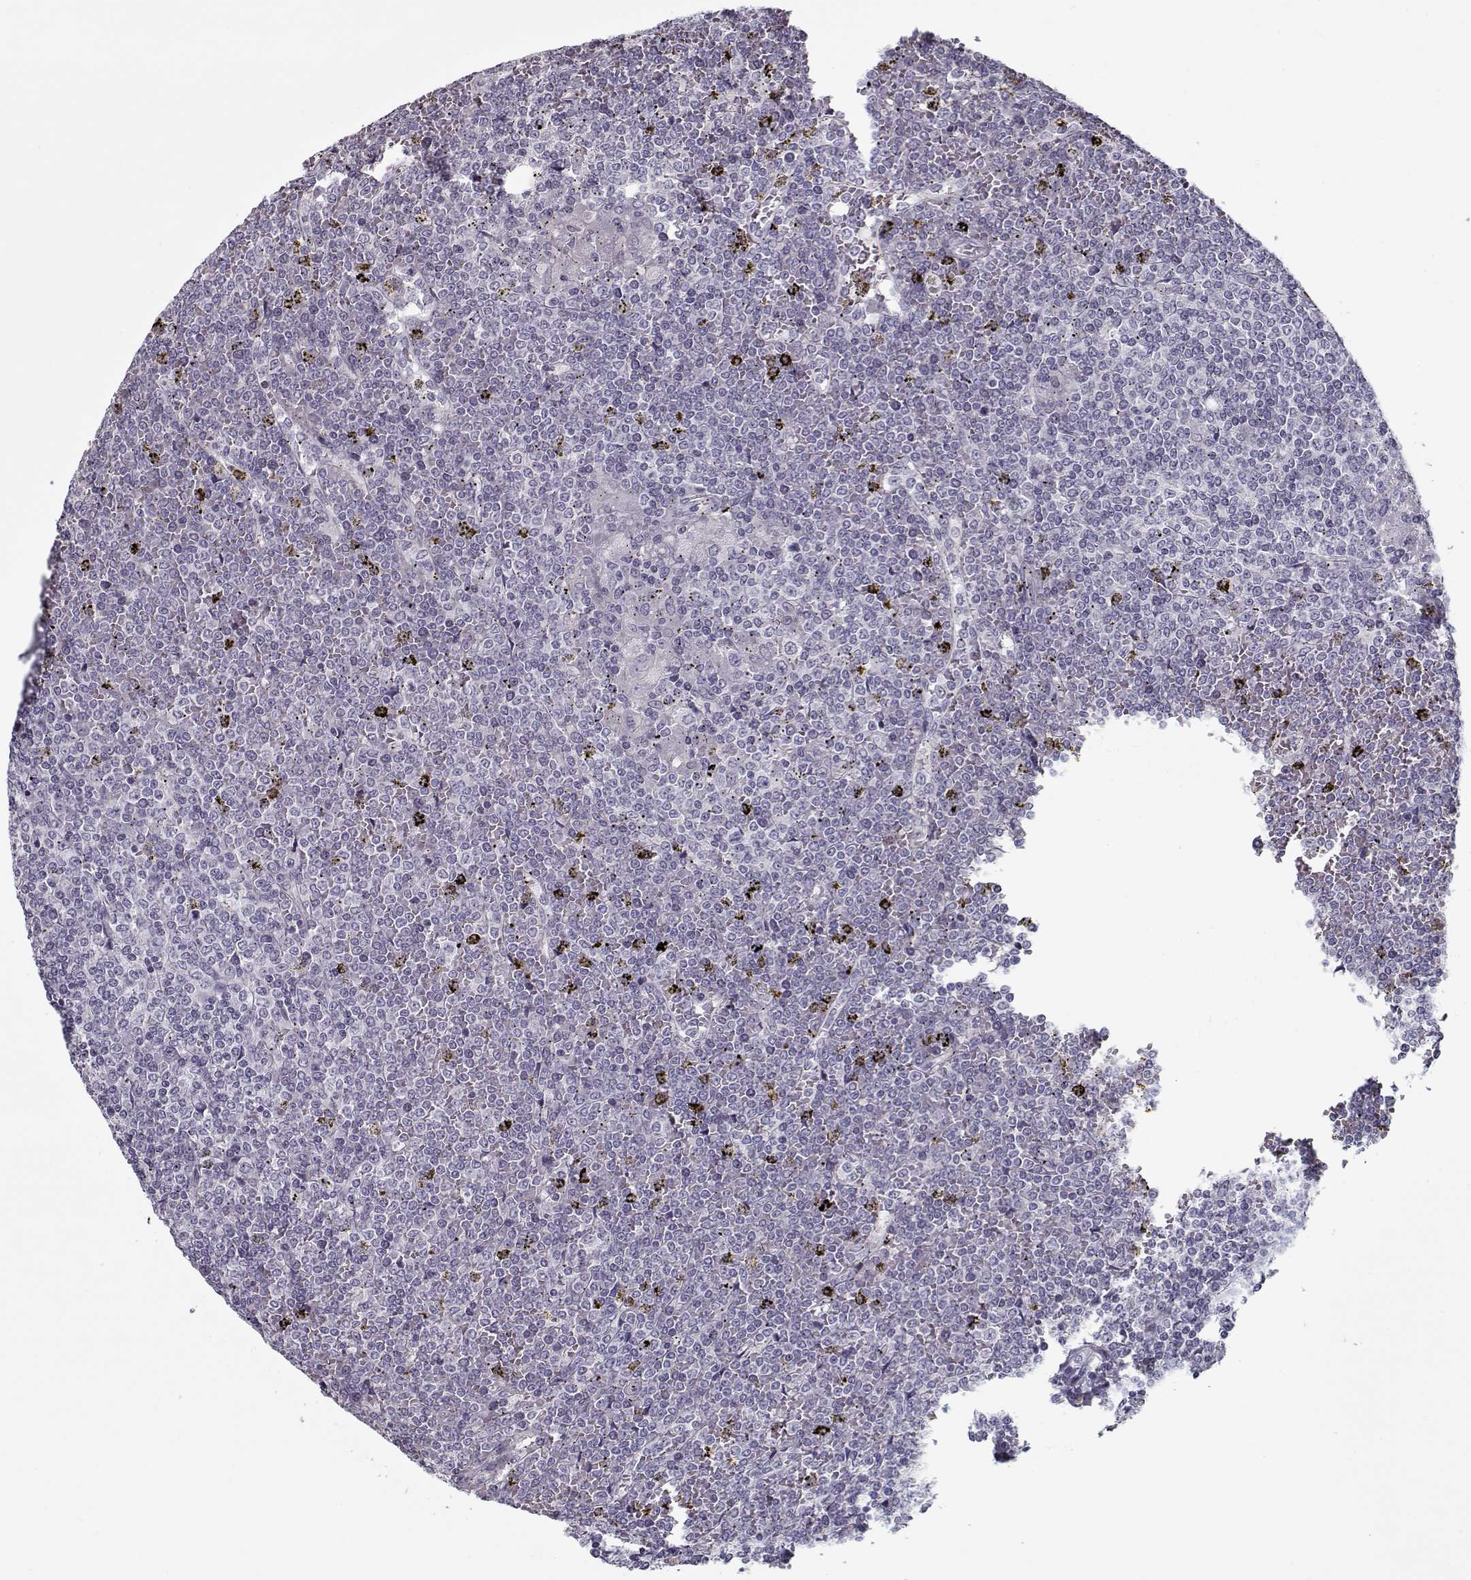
{"staining": {"intensity": "negative", "quantity": "none", "location": "none"}, "tissue": "lymphoma", "cell_type": "Tumor cells", "image_type": "cancer", "snomed": [{"axis": "morphology", "description": "Malignant lymphoma, non-Hodgkin's type, Low grade"}, {"axis": "topography", "description": "Spleen"}], "caption": "This is an IHC micrograph of human low-grade malignant lymphoma, non-Hodgkin's type. There is no expression in tumor cells.", "gene": "CCDC136", "patient": {"sex": "female", "age": 19}}